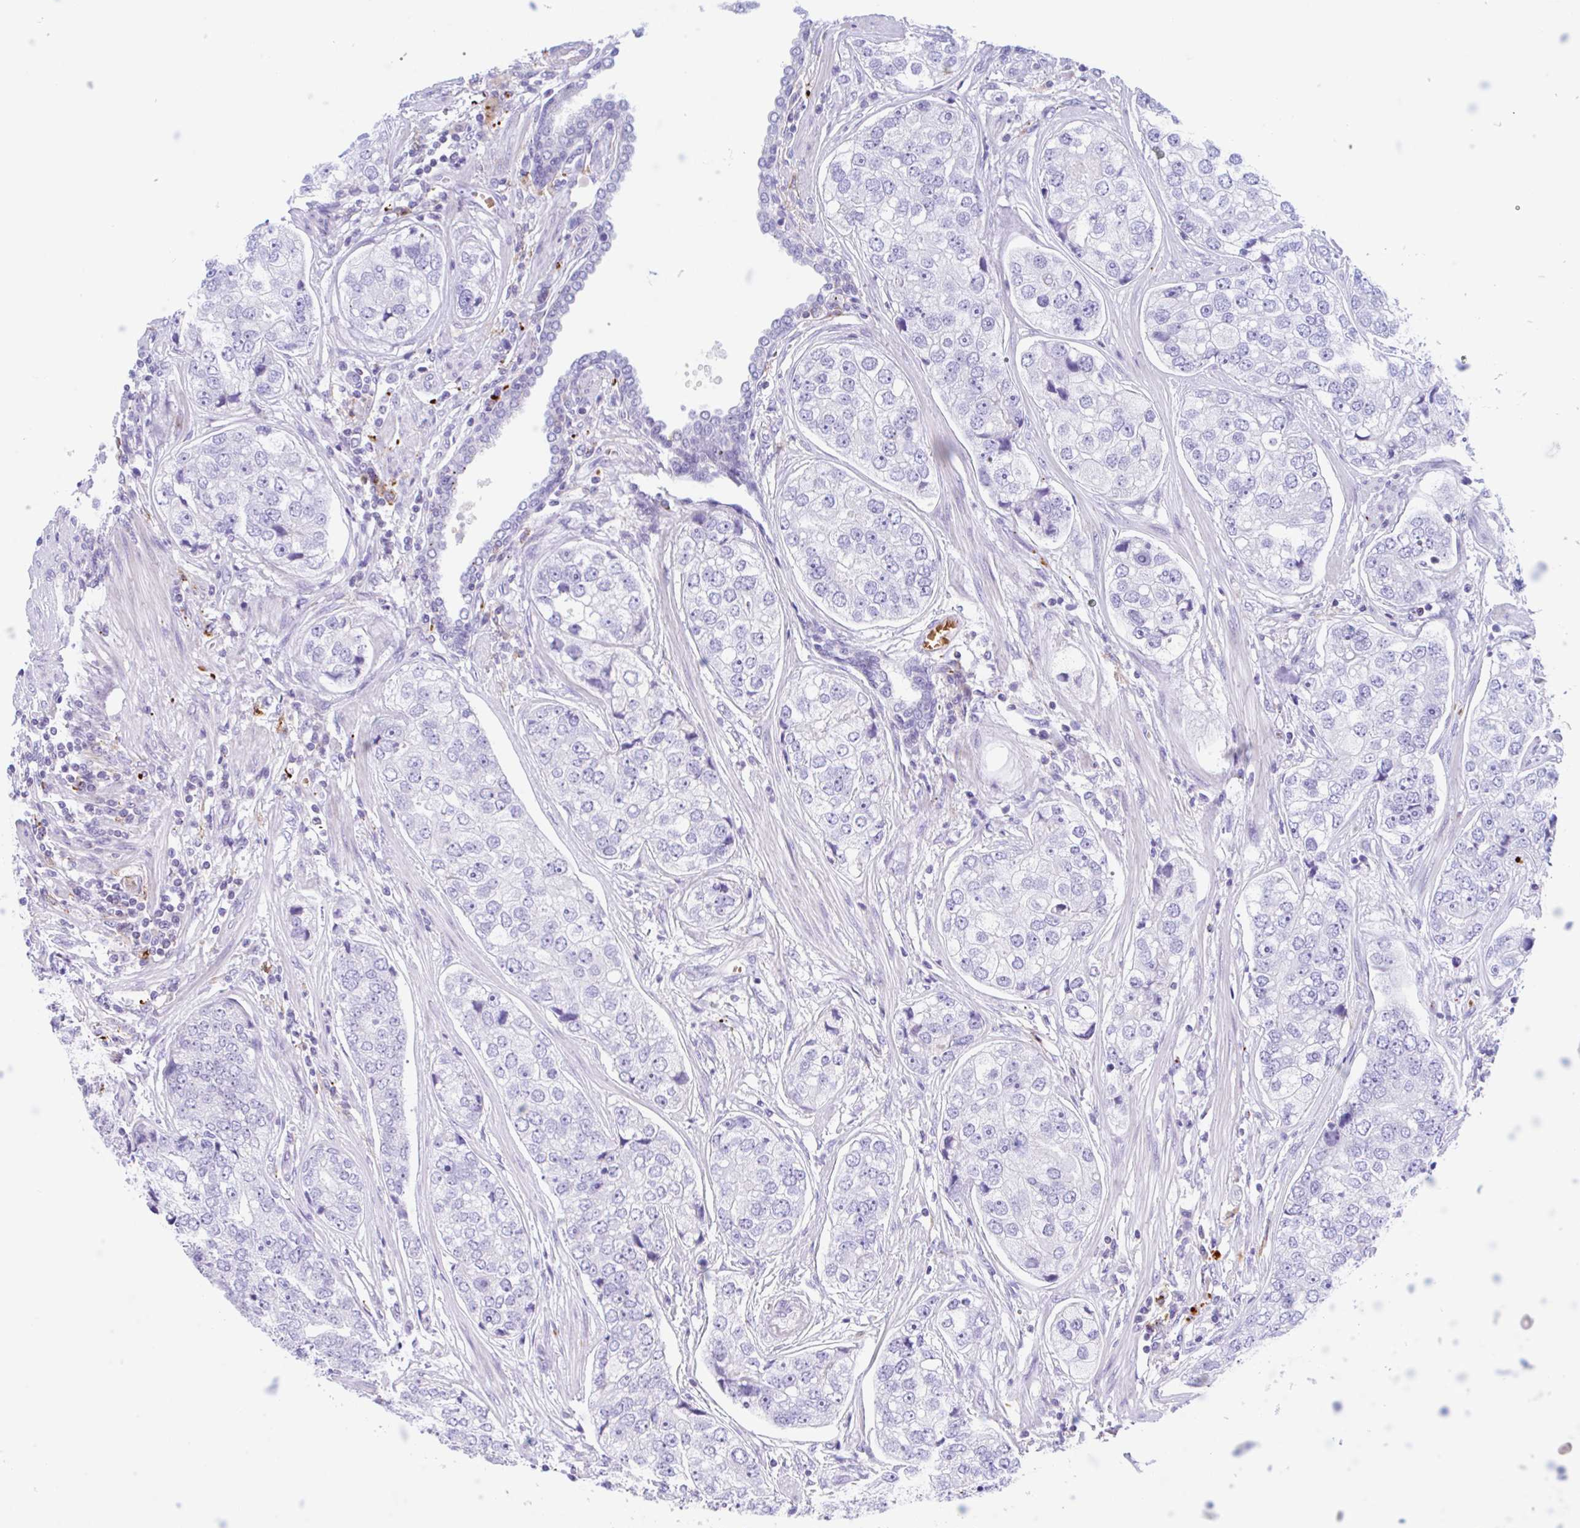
{"staining": {"intensity": "negative", "quantity": "none", "location": "none"}, "tissue": "prostate cancer", "cell_type": "Tumor cells", "image_type": "cancer", "snomed": [{"axis": "morphology", "description": "Adenocarcinoma, High grade"}, {"axis": "topography", "description": "Prostate"}], "caption": "This histopathology image is of prostate cancer (high-grade adenocarcinoma) stained with immunohistochemistry (IHC) to label a protein in brown with the nuclei are counter-stained blue. There is no expression in tumor cells.", "gene": "ANKRD9", "patient": {"sex": "male", "age": 60}}